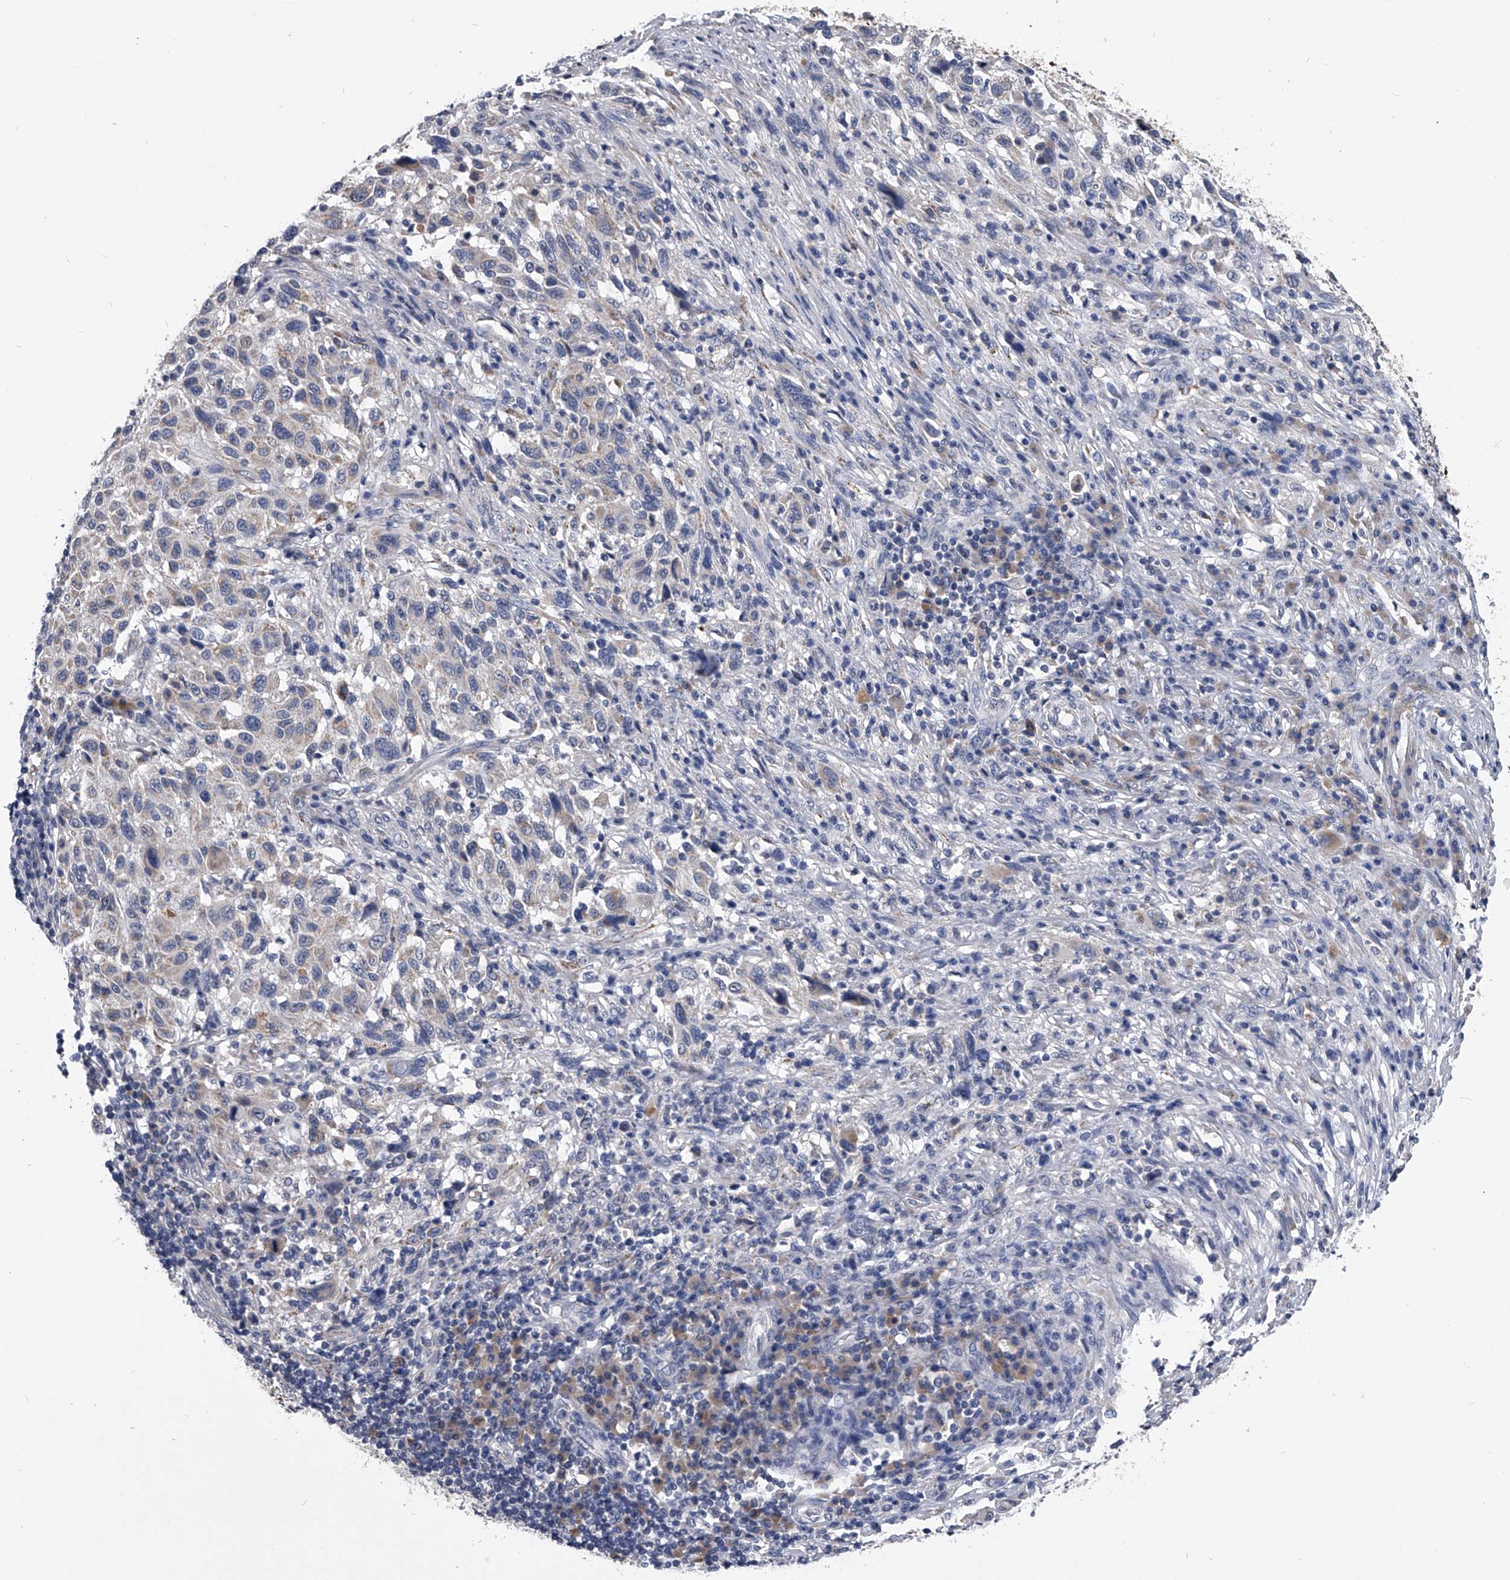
{"staining": {"intensity": "weak", "quantity": "<25%", "location": "cytoplasmic/membranous"}, "tissue": "melanoma", "cell_type": "Tumor cells", "image_type": "cancer", "snomed": [{"axis": "morphology", "description": "Malignant melanoma, Metastatic site"}, {"axis": "topography", "description": "Lymph node"}], "caption": "IHC micrograph of neoplastic tissue: human malignant melanoma (metastatic site) stained with DAB displays no significant protein staining in tumor cells.", "gene": "OAT", "patient": {"sex": "male", "age": 61}}